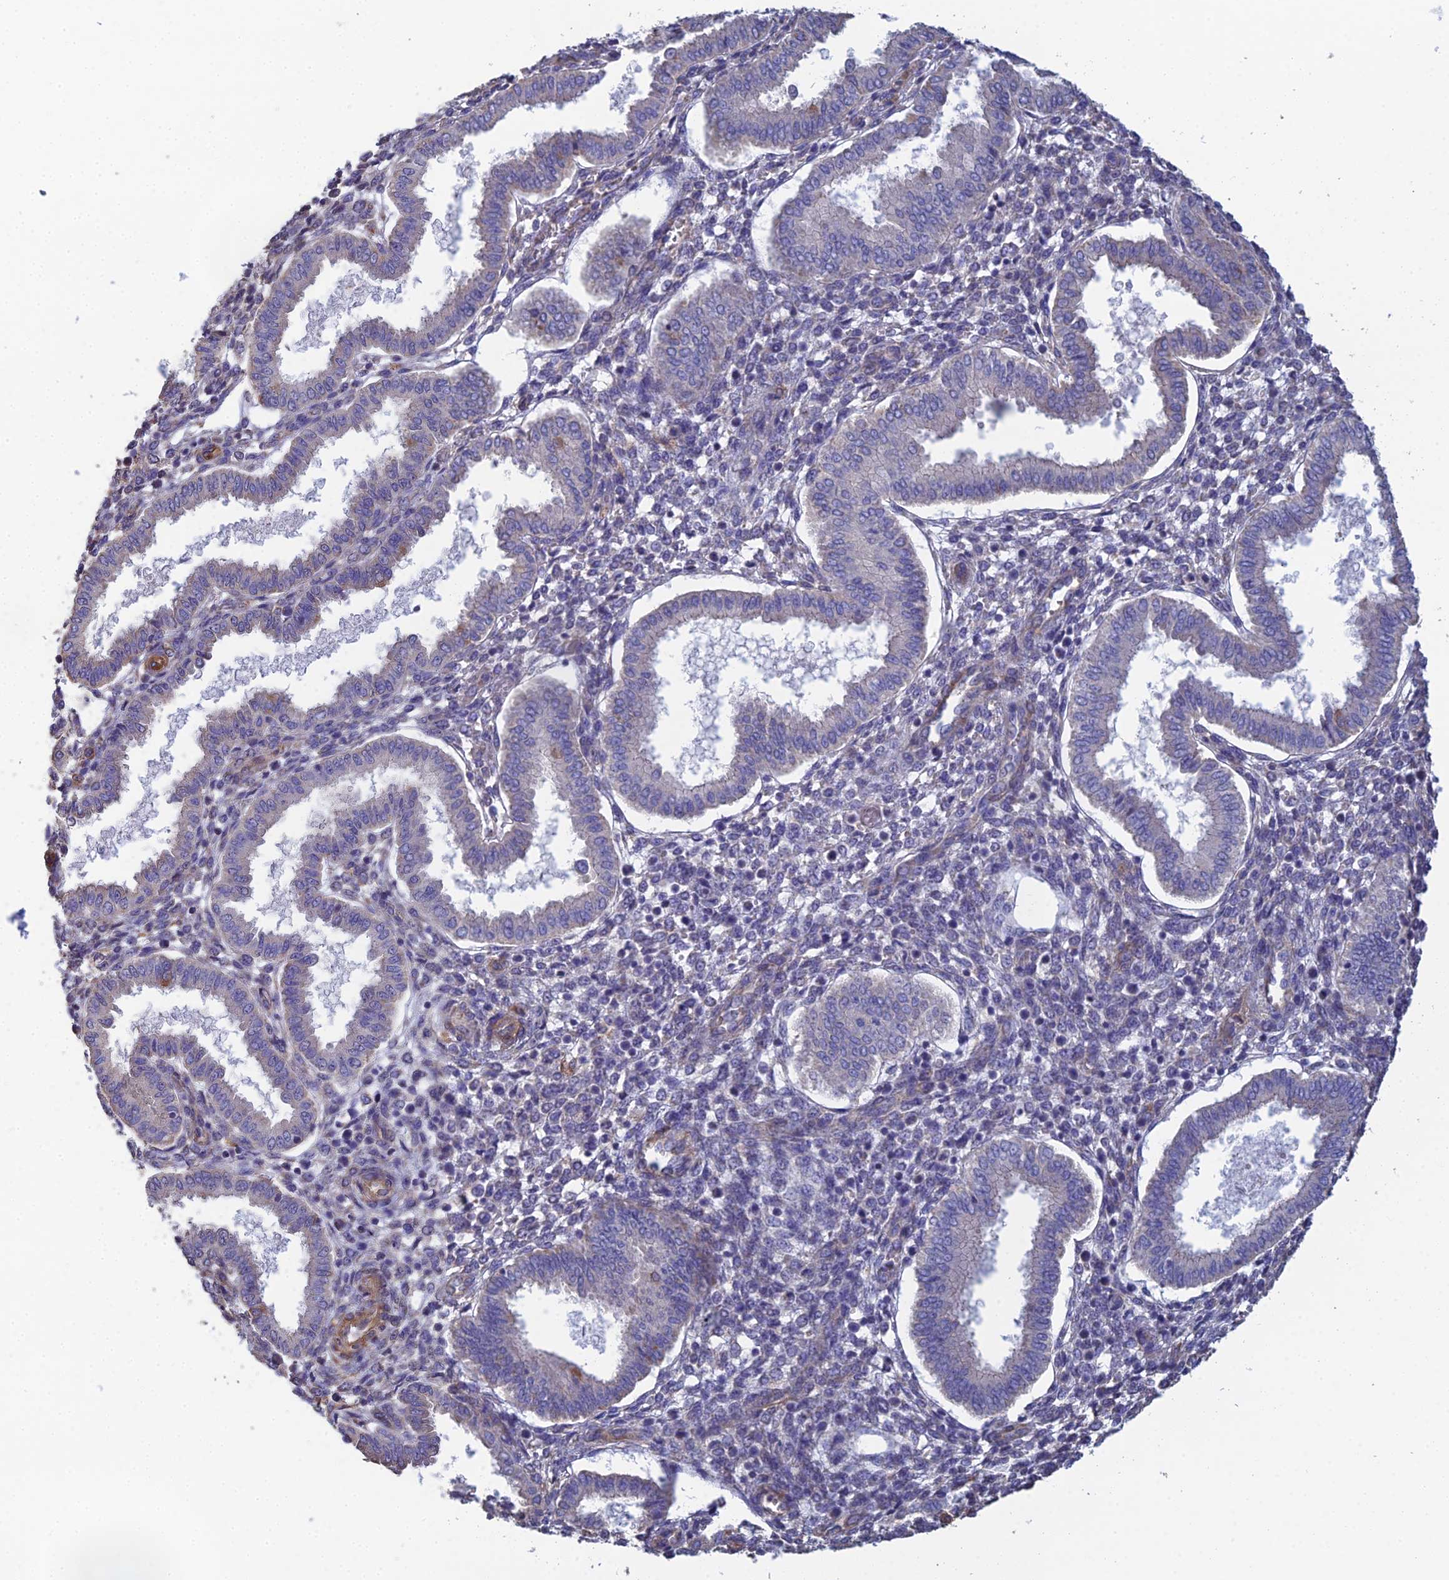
{"staining": {"intensity": "negative", "quantity": "none", "location": "none"}, "tissue": "endometrium", "cell_type": "Cells in endometrial stroma", "image_type": "normal", "snomed": [{"axis": "morphology", "description": "Normal tissue, NOS"}, {"axis": "topography", "description": "Endometrium"}], "caption": "Immunohistochemistry photomicrograph of normal endometrium stained for a protein (brown), which displays no staining in cells in endometrial stroma. Nuclei are stained in blue.", "gene": "PCDHA5", "patient": {"sex": "female", "age": 24}}